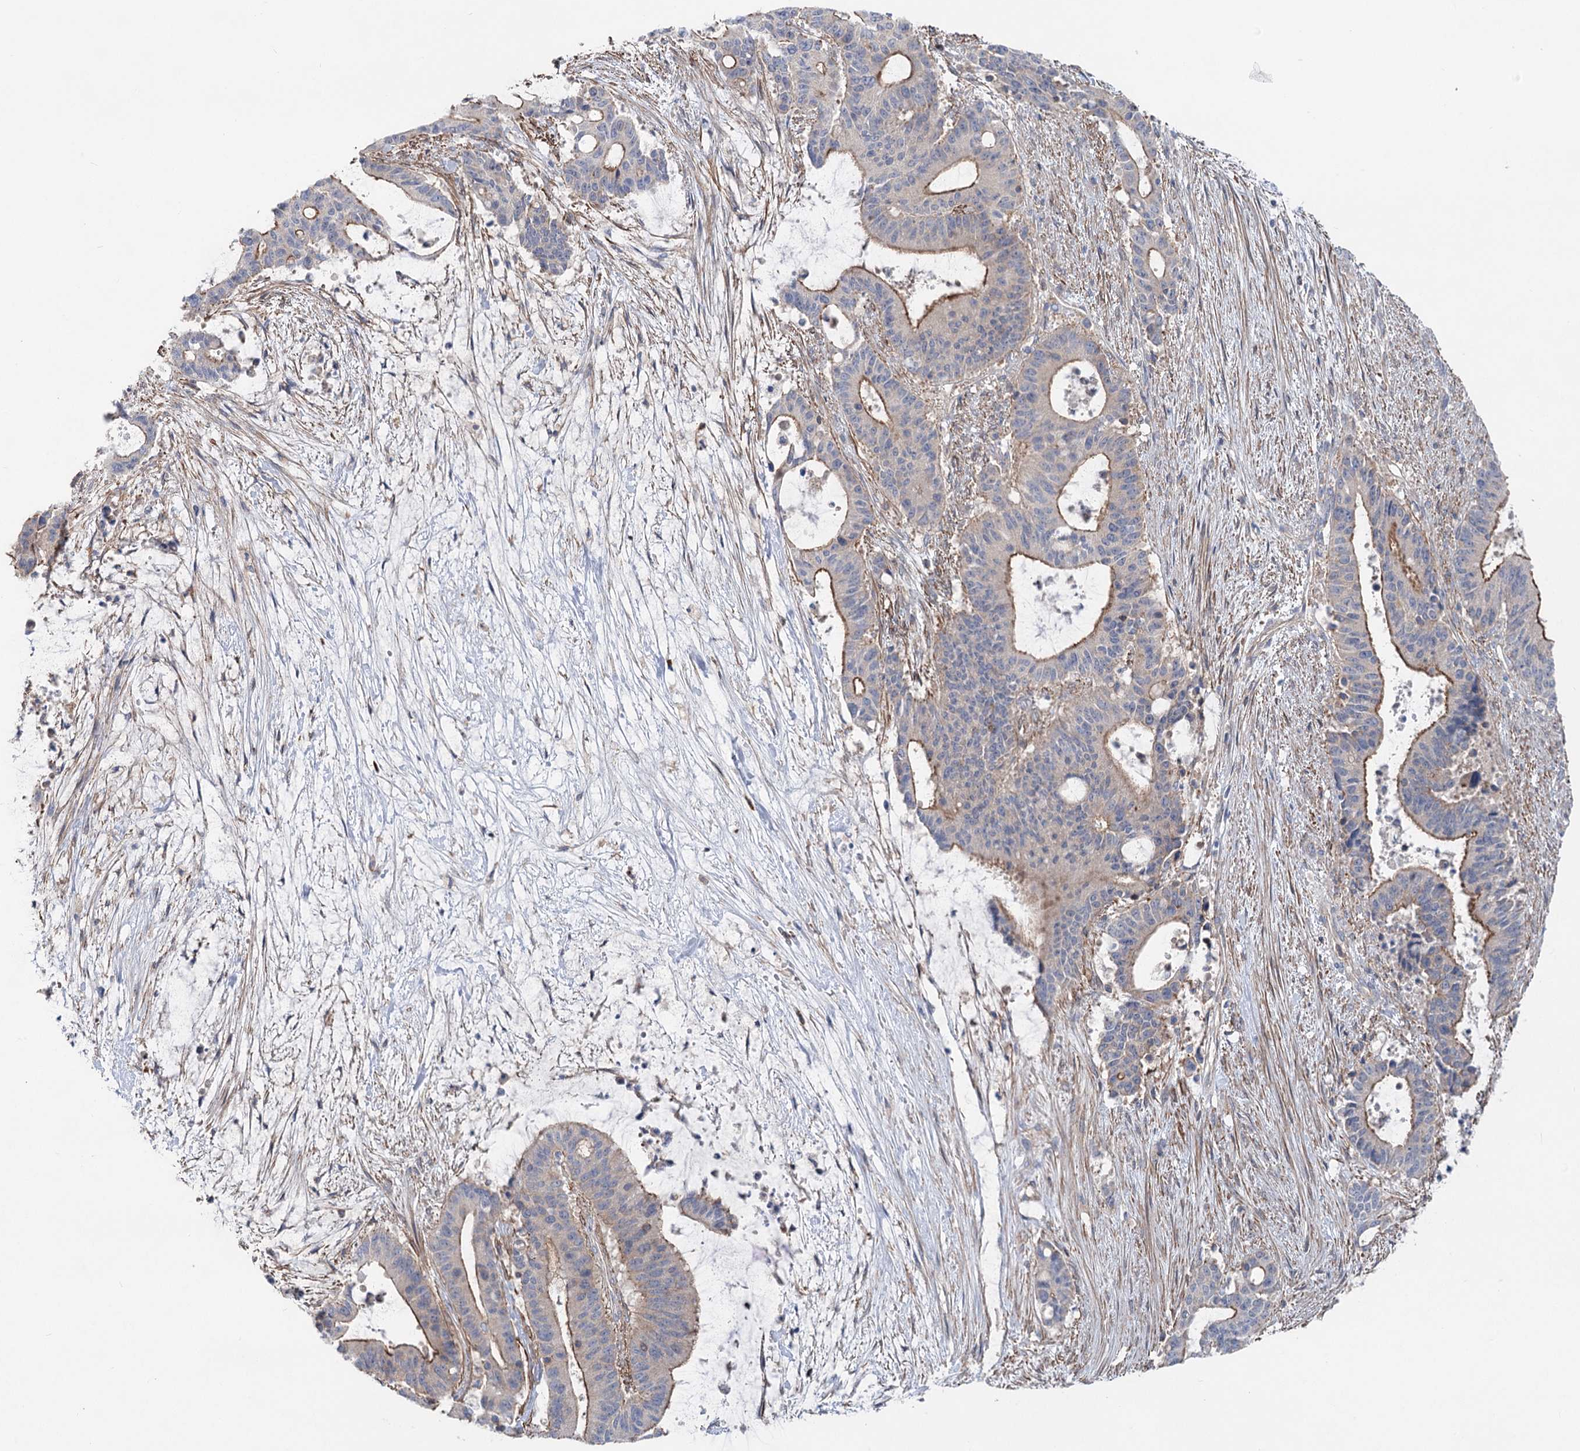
{"staining": {"intensity": "moderate", "quantity": "<25%", "location": "cytoplasmic/membranous"}, "tissue": "liver cancer", "cell_type": "Tumor cells", "image_type": "cancer", "snomed": [{"axis": "morphology", "description": "Normal tissue, NOS"}, {"axis": "morphology", "description": "Cholangiocarcinoma"}, {"axis": "topography", "description": "Liver"}, {"axis": "topography", "description": "Peripheral nerve tissue"}], "caption": "IHC photomicrograph of neoplastic tissue: liver cancer stained using immunohistochemistry displays low levels of moderate protein expression localized specifically in the cytoplasmic/membranous of tumor cells, appearing as a cytoplasmic/membranous brown color.", "gene": "LARP1B", "patient": {"sex": "female", "age": 73}}